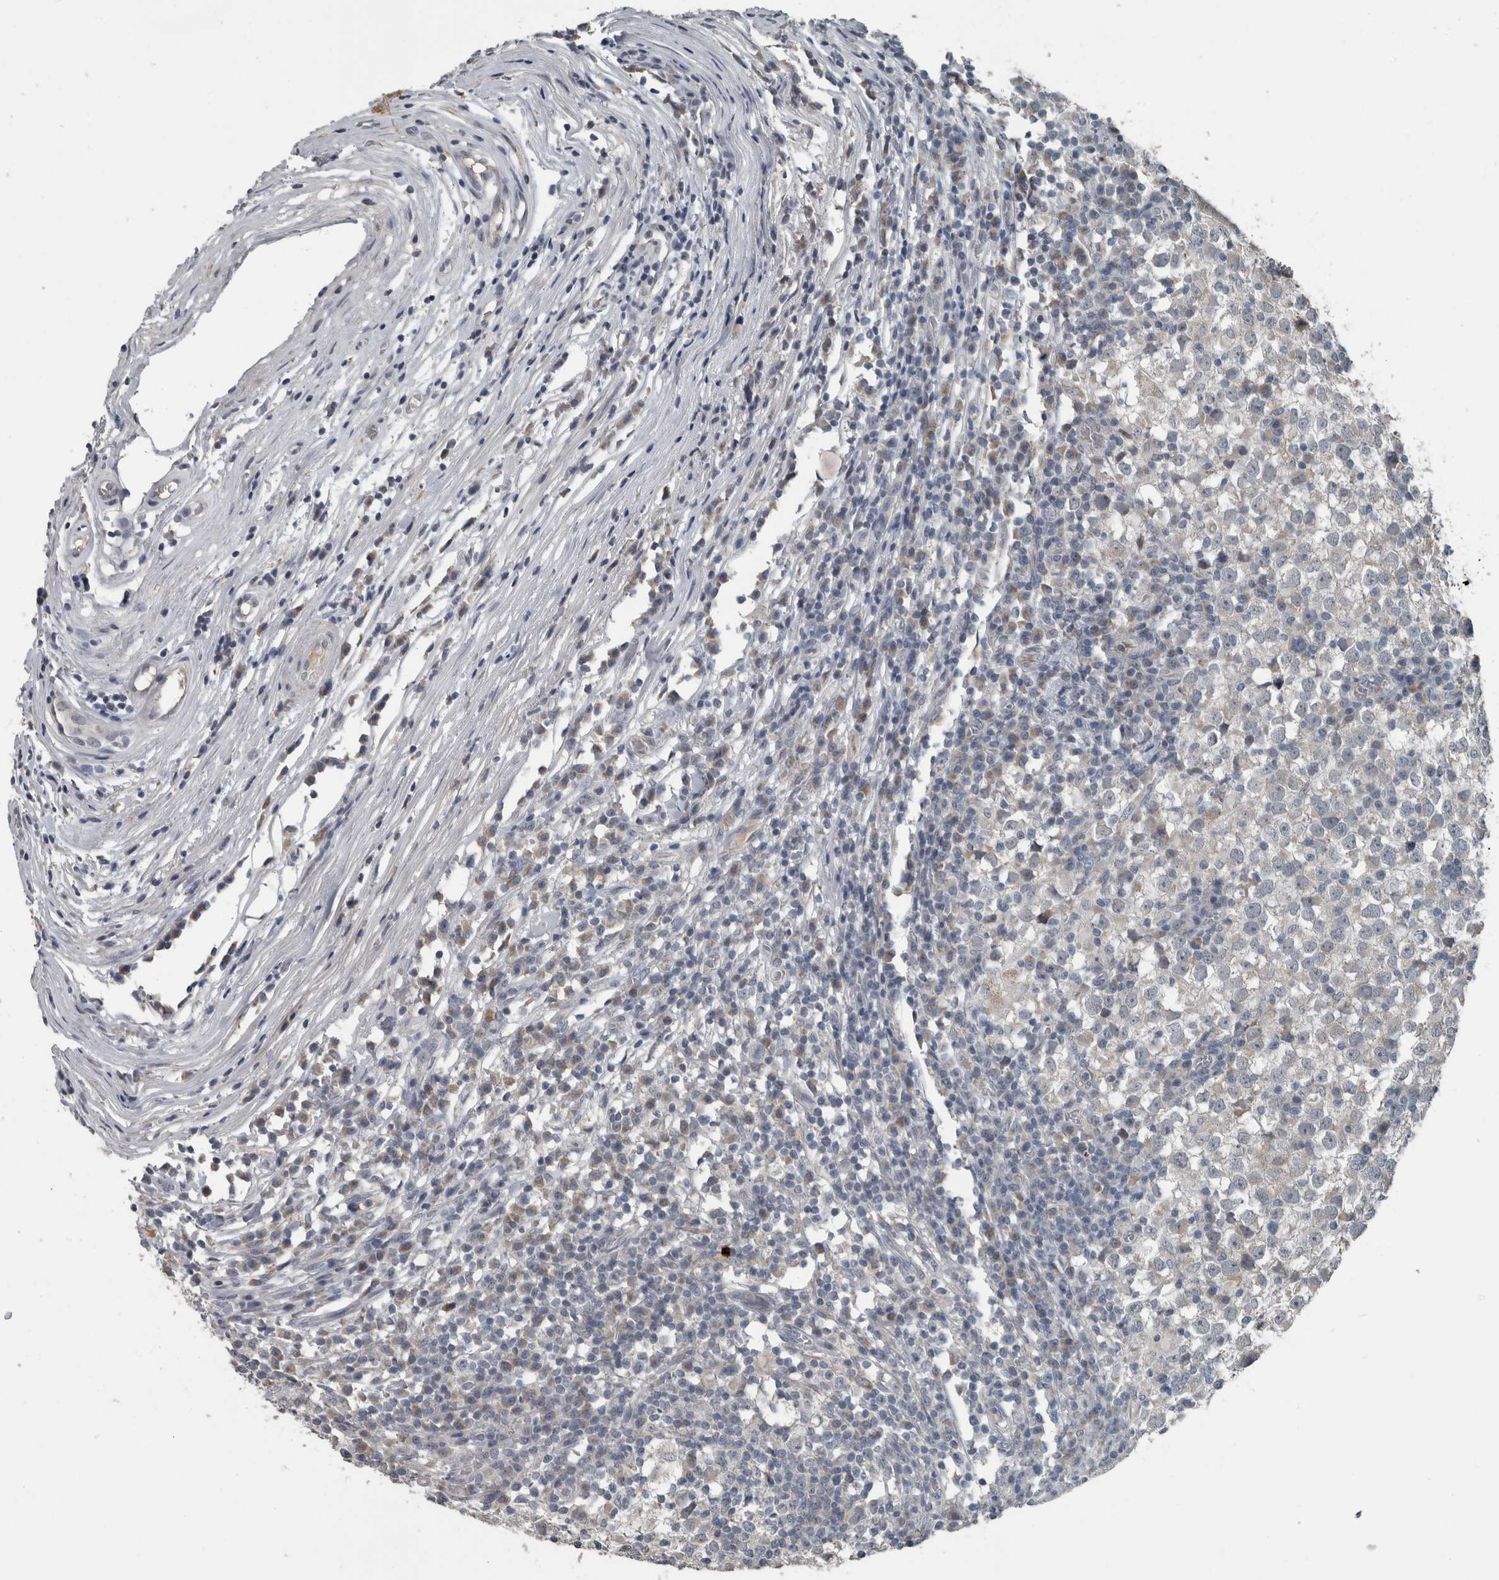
{"staining": {"intensity": "weak", "quantity": "<25%", "location": "cytoplasmic/membranous"}, "tissue": "testis cancer", "cell_type": "Tumor cells", "image_type": "cancer", "snomed": [{"axis": "morphology", "description": "Seminoma, NOS"}, {"axis": "topography", "description": "Testis"}], "caption": "A histopathology image of testis cancer (seminoma) stained for a protein reveals no brown staining in tumor cells. (Immunohistochemistry, brightfield microscopy, high magnification).", "gene": "KRT20", "patient": {"sex": "male", "age": 65}}